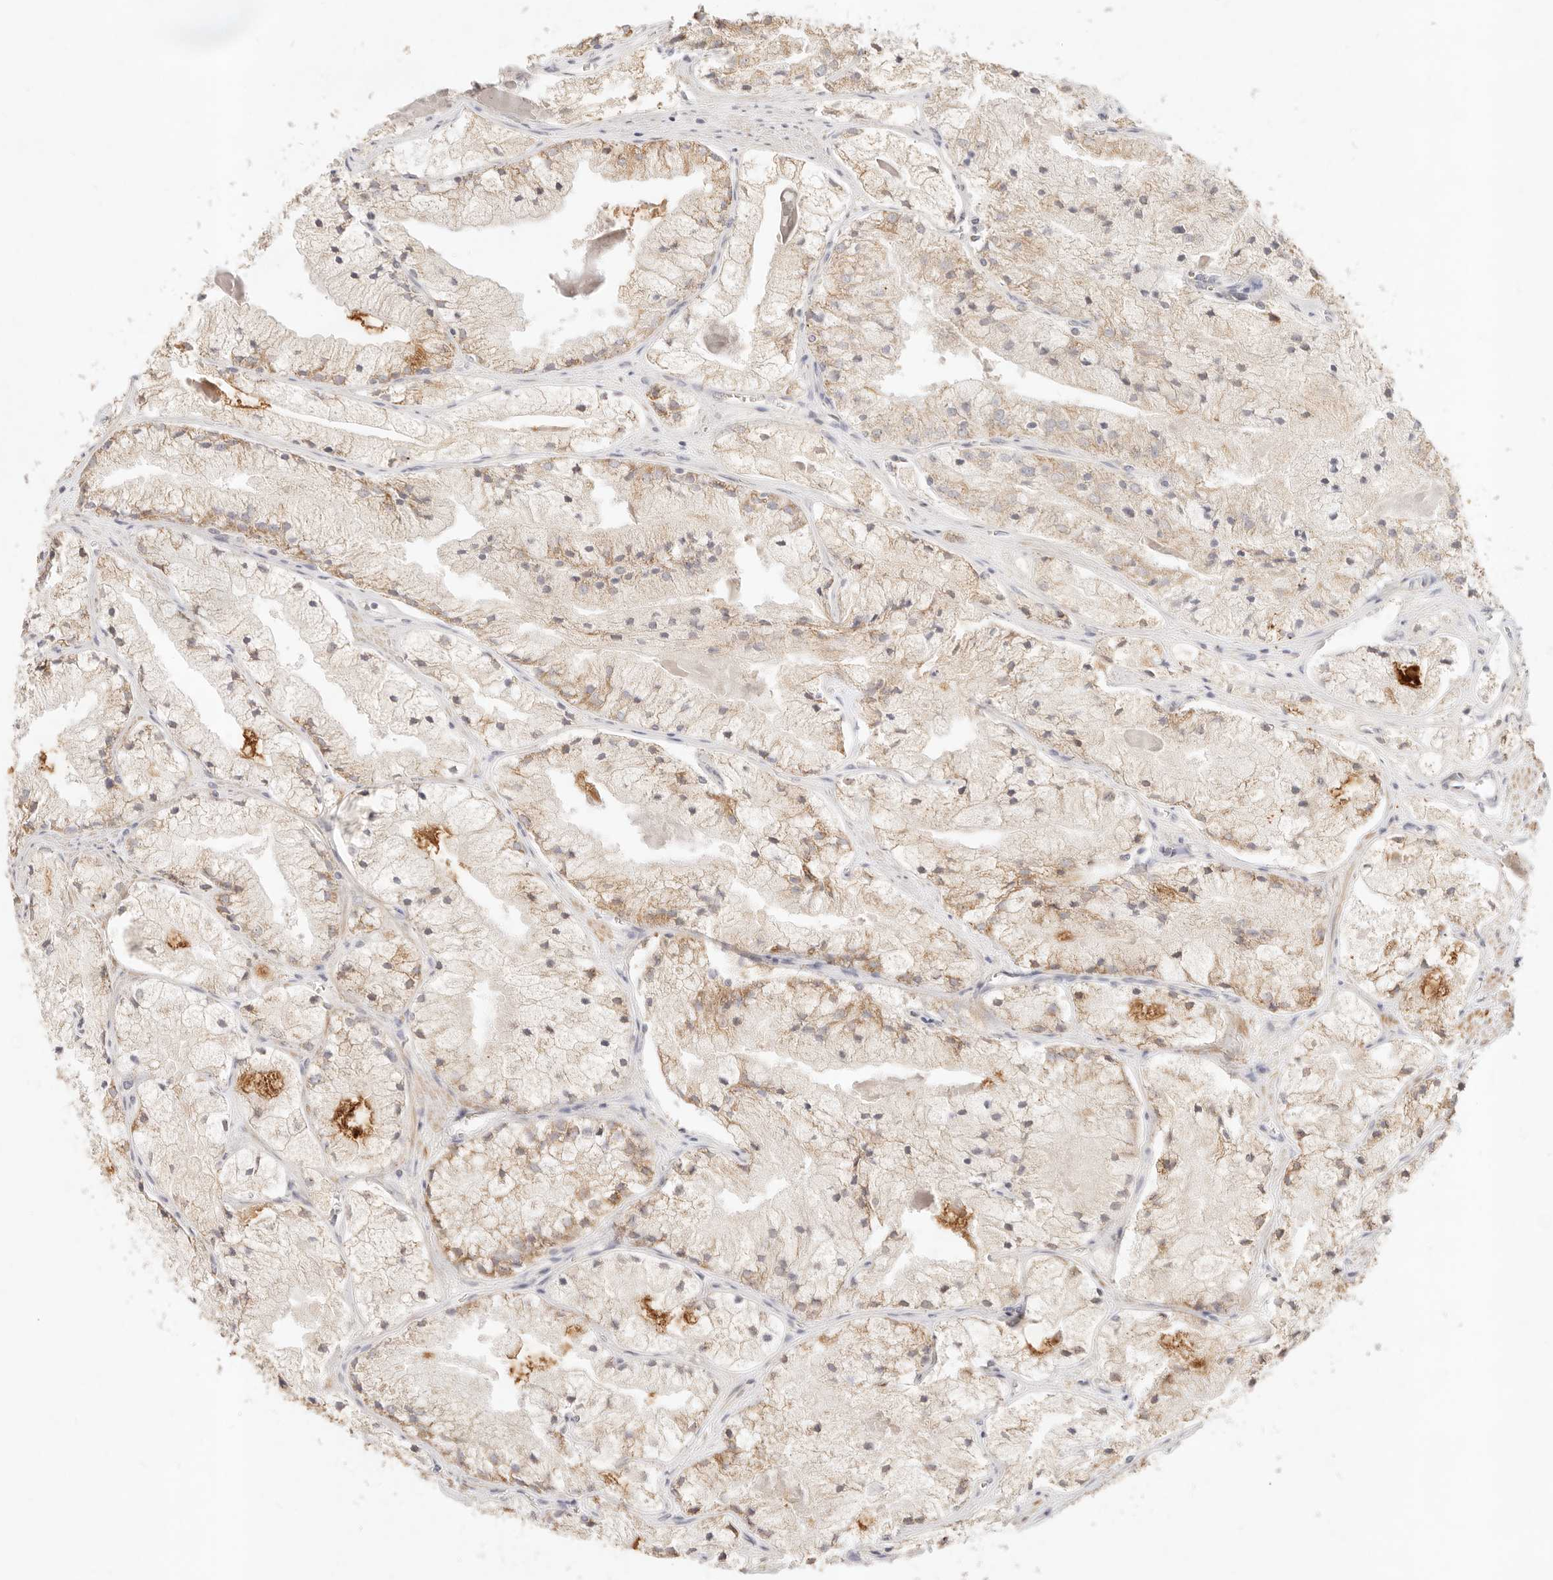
{"staining": {"intensity": "moderate", "quantity": "25%-75%", "location": "cytoplasmic/membranous"}, "tissue": "prostate cancer", "cell_type": "Tumor cells", "image_type": "cancer", "snomed": [{"axis": "morphology", "description": "Adenocarcinoma, High grade"}, {"axis": "topography", "description": "Prostate"}], "caption": "High-grade adenocarcinoma (prostate) stained for a protein reveals moderate cytoplasmic/membranous positivity in tumor cells.", "gene": "RUBCNL", "patient": {"sex": "male", "age": 50}}